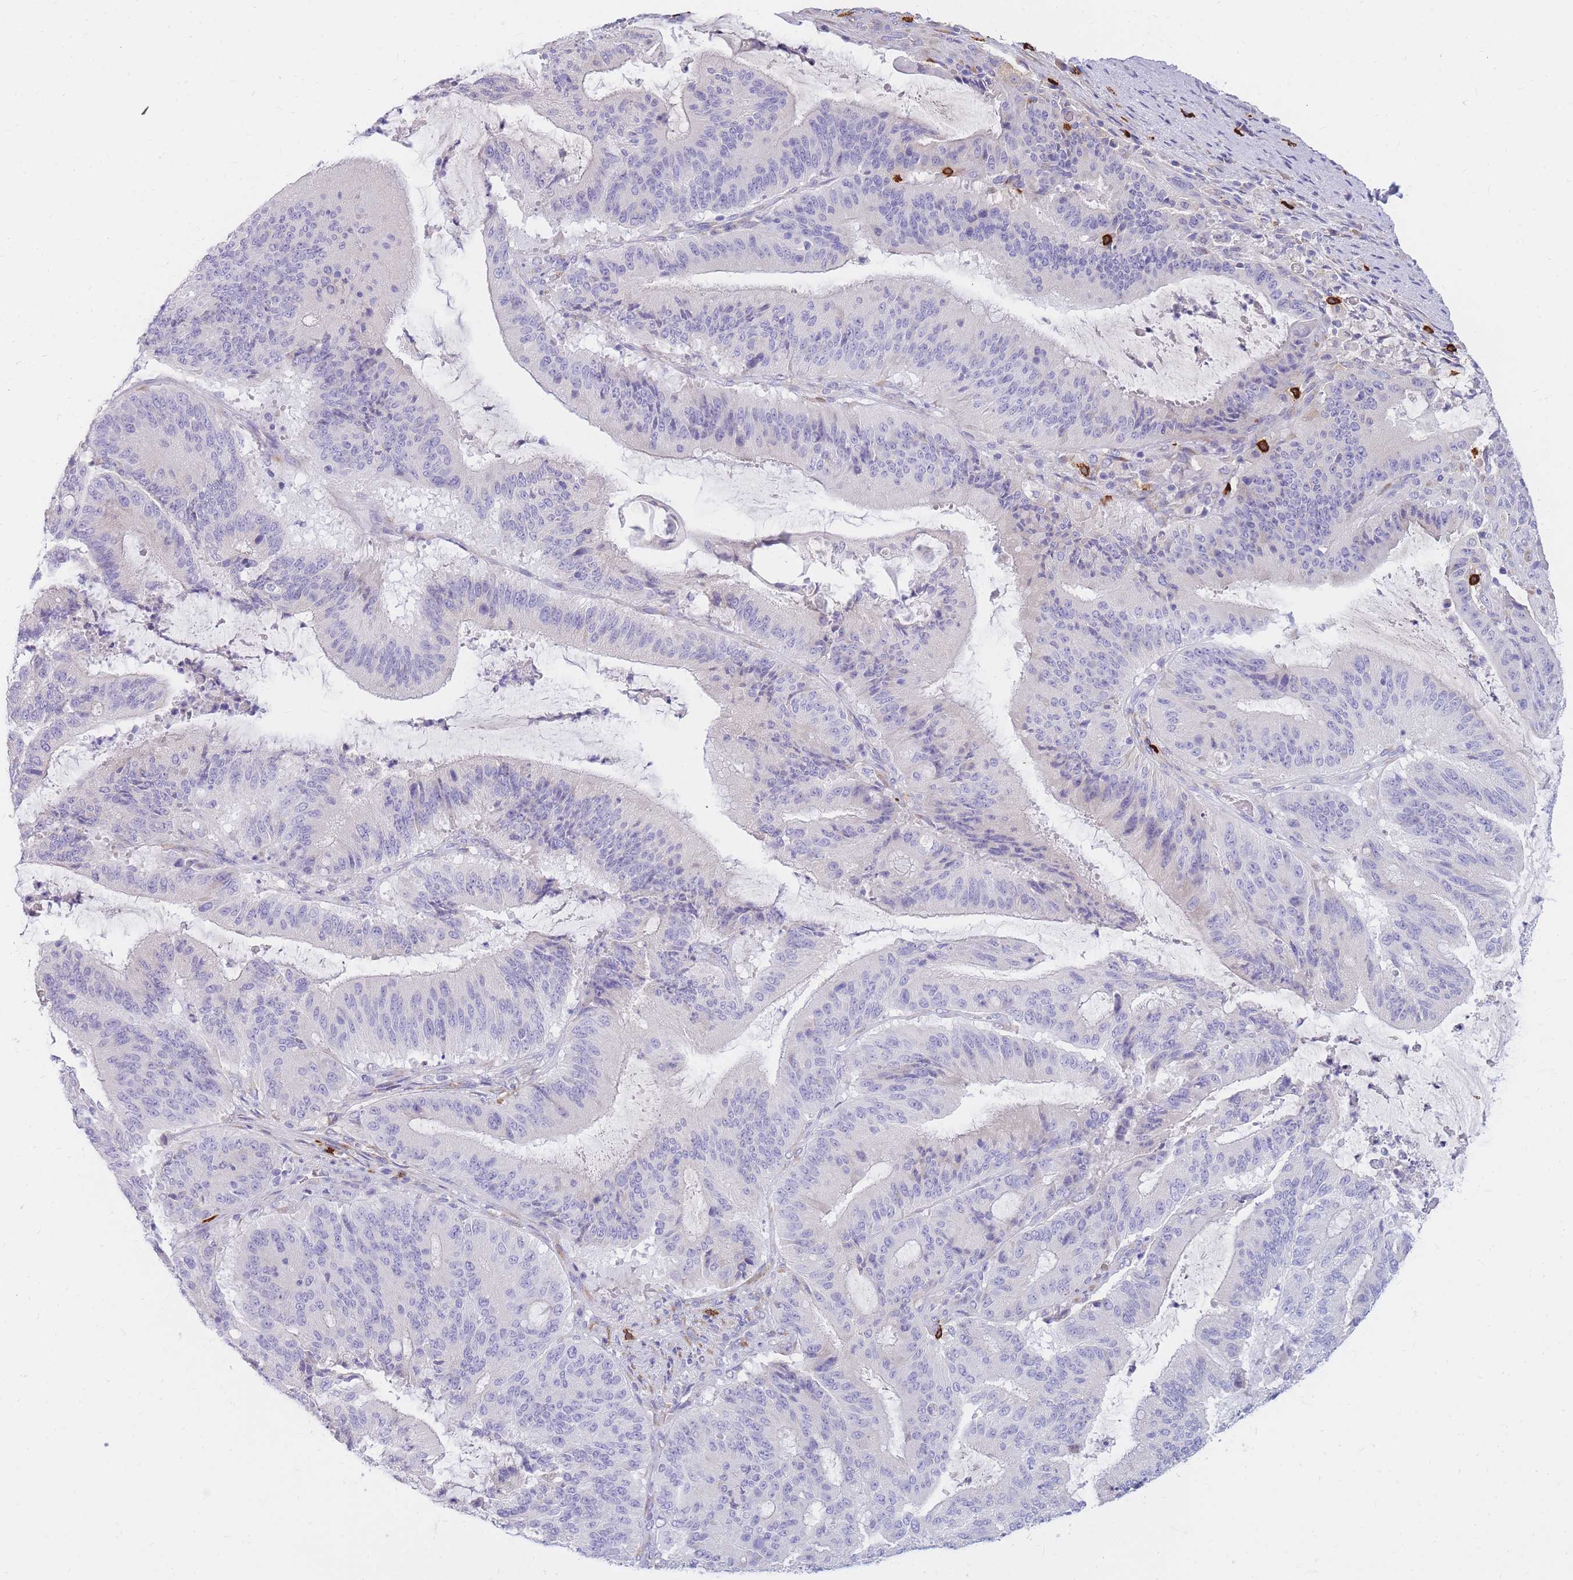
{"staining": {"intensity": "negative", "quantity": "none", "location": "none"}, "tissue": "liver cancer", "cell_type": "Tumor cells", "image_type": "cancer", "snomed": [{"axis": "morphology", "description": "Normal tissue, NOS"}, {"axis": "morphology", "description": "Cholangiocarcinoma"}, {"axis": "topography", "description": "Liver"}, {"axis": "topography", "description": "Peripheral nerve tissue"}], "caption": "Immunohistochemistry (IHC) micrograph of neoplastic tissue: human liver cancer (cholangiocarcinoma) stained with DAB (3,3'-diaminobenzidine) demonstrates no significant protein staining in tumor cells. (Brightfield microscopy of DAB (3,3'-diaminobenzidine) immunohistochemistry (IHC) at high magnification).", "gene": "TPSD1", "patient": {"sex": "female", "age": 73}}